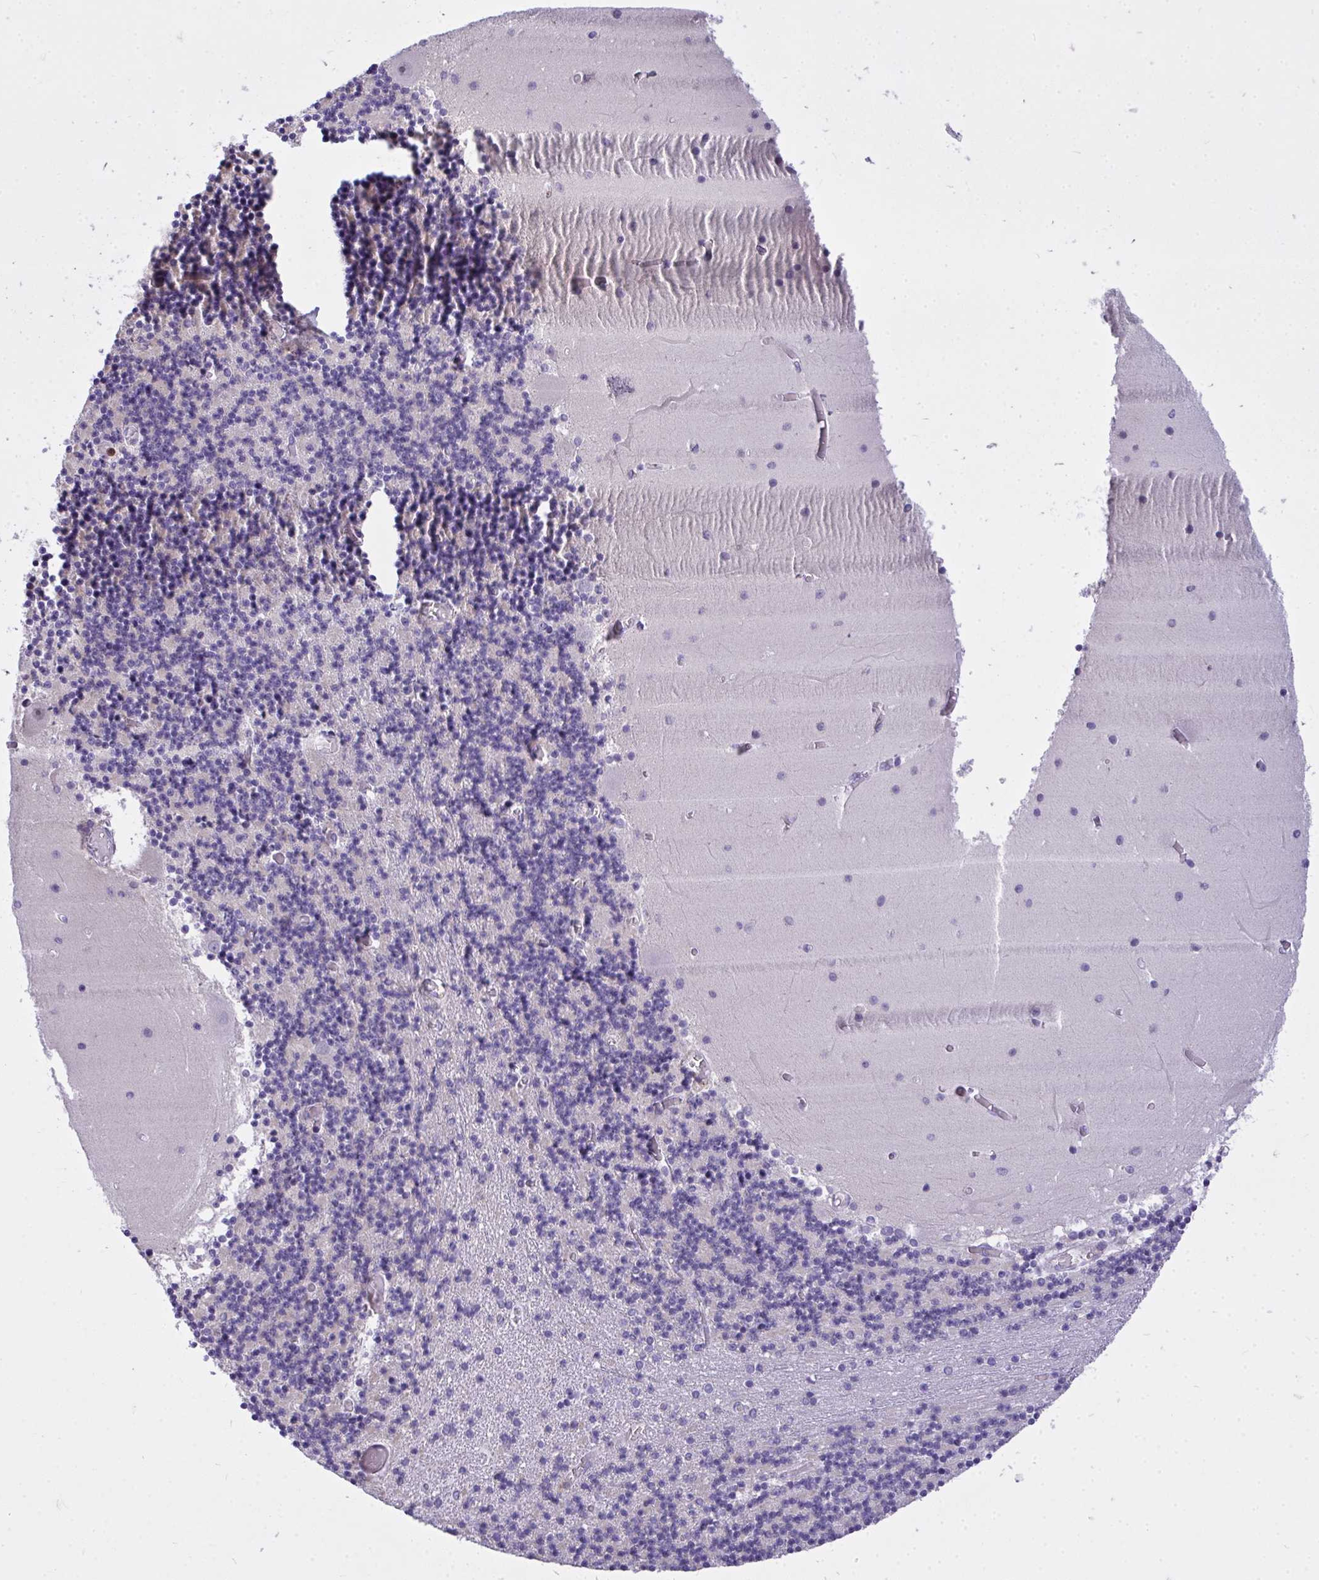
{"staining": {"intensity": "negative", "quantity": "none", "location": "none"}, "tissue": "cerebellum", "cell_type": "Cells in granular layer", "image_type": "normal", "snomed": [{"axis": "morphology", "description": "Normal tissue, NOS"}, {"axis": "topography", "description": "Cerebellum"}], "caption": "Immunohistochemical staining of benign human cerebellum displays no significant positivity in cells in granular layer. The staining was performed using DAB (3,3'-diaminobenzidine) to visualize the protein expression in brown, while the nuclei were stained in blue with hematoxylin (Magnification: 20x).", "gene": "AP5M1", "patient": {"sex": "female", "age": 28}}